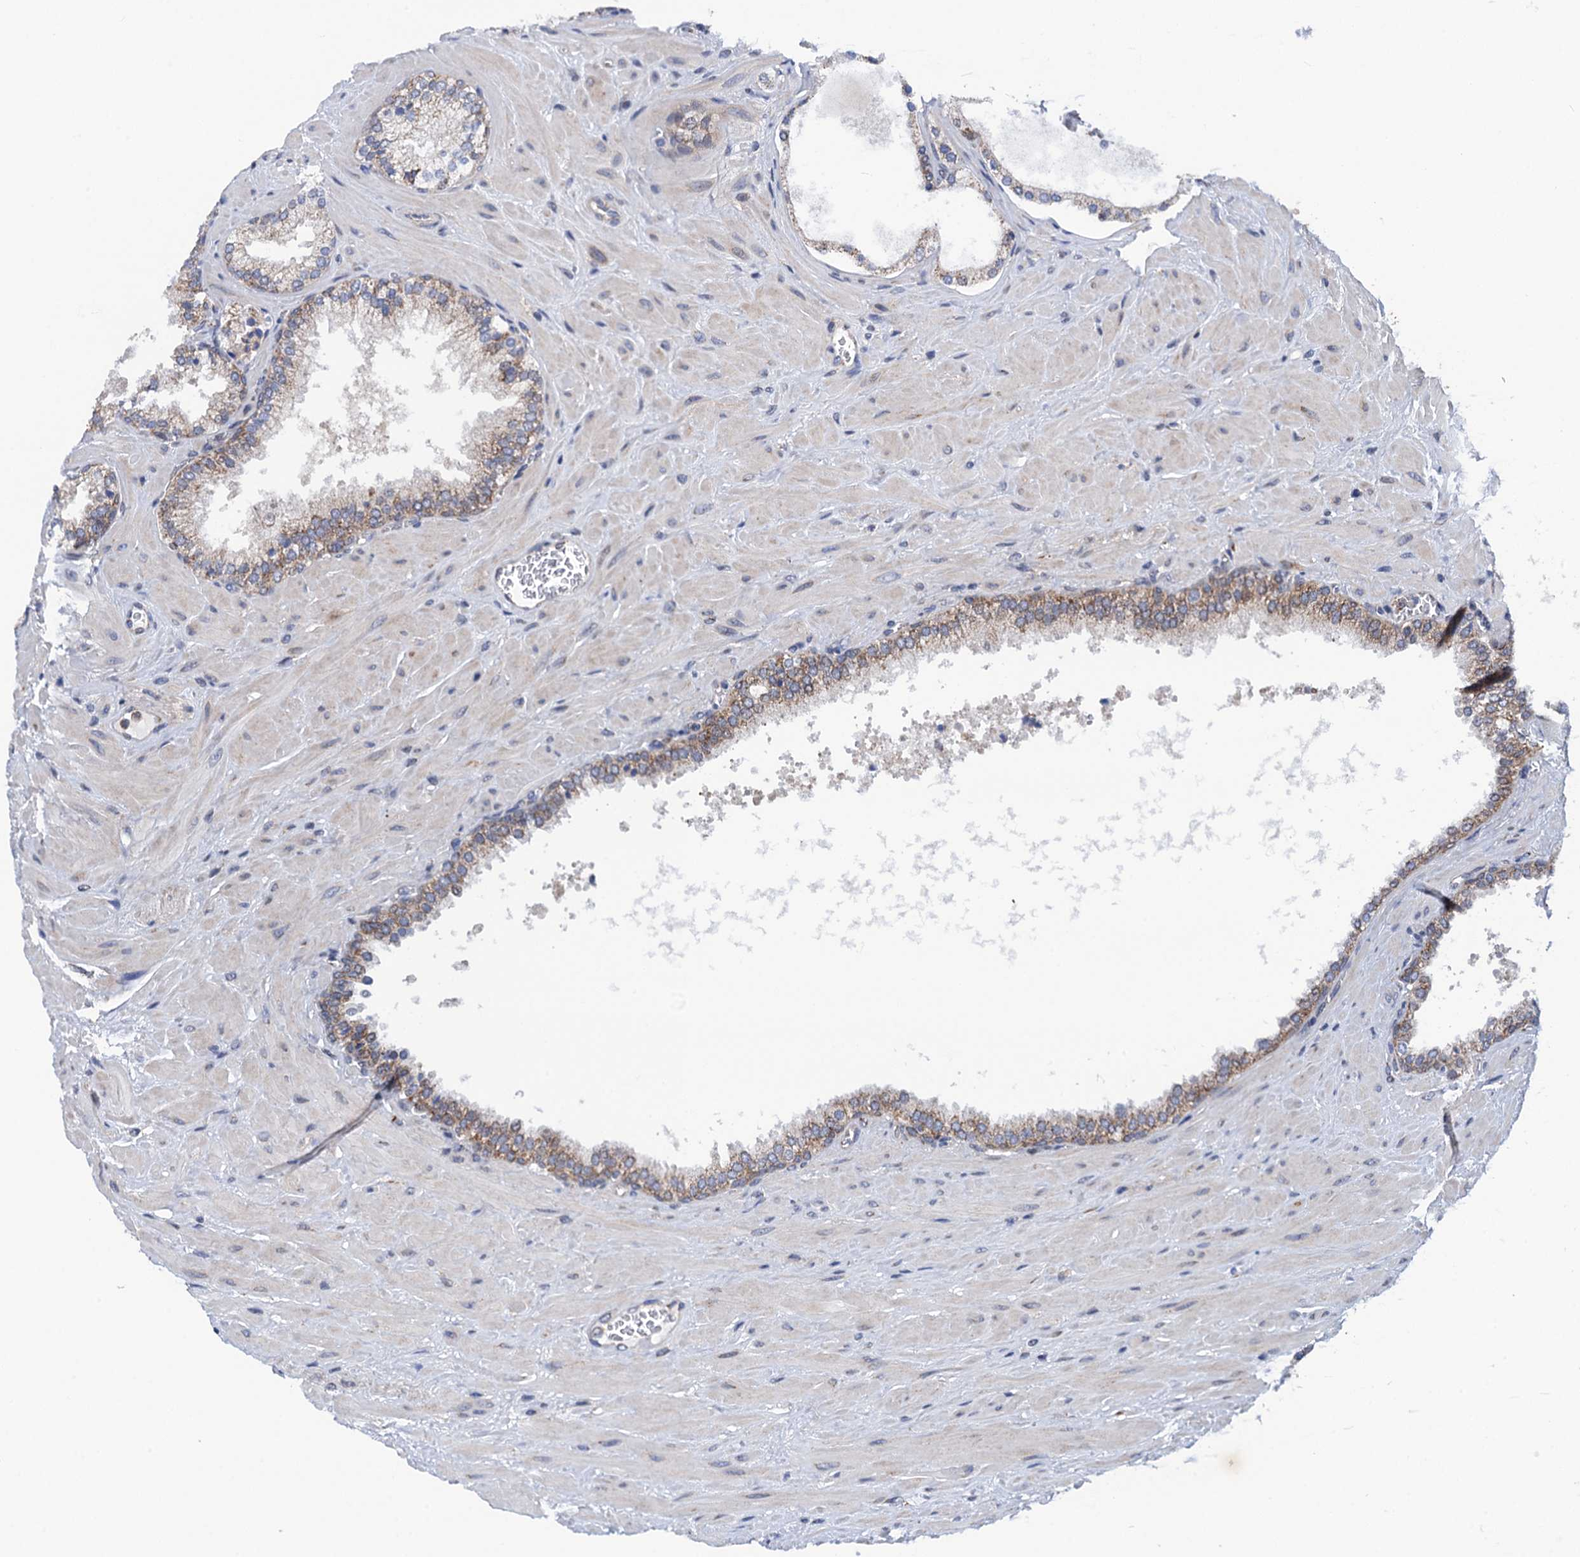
{"staining": {"intensity": "moderate", "quantity": "<25%", "location": "cytoplasmic/membranous"}, "tissue": "prostate cancer", "cell_type": "Tumor cells", "image_type": "cancer", "snomed": [{"axis": "morphology", "description": "Adenocarcinoma, High grade"}, {"axis": "topography", "description": "Prostate"}], "caption": "DAB immunohistochemical staining of prostate cancer (adenocarcinoma (high-grade)) demonstrates moderate cytoplasmic/membranous protein staining in approximately <25% of tumor cells.", "gene": "PTCD3", "patient": {"sex": "male", "age": 64}}